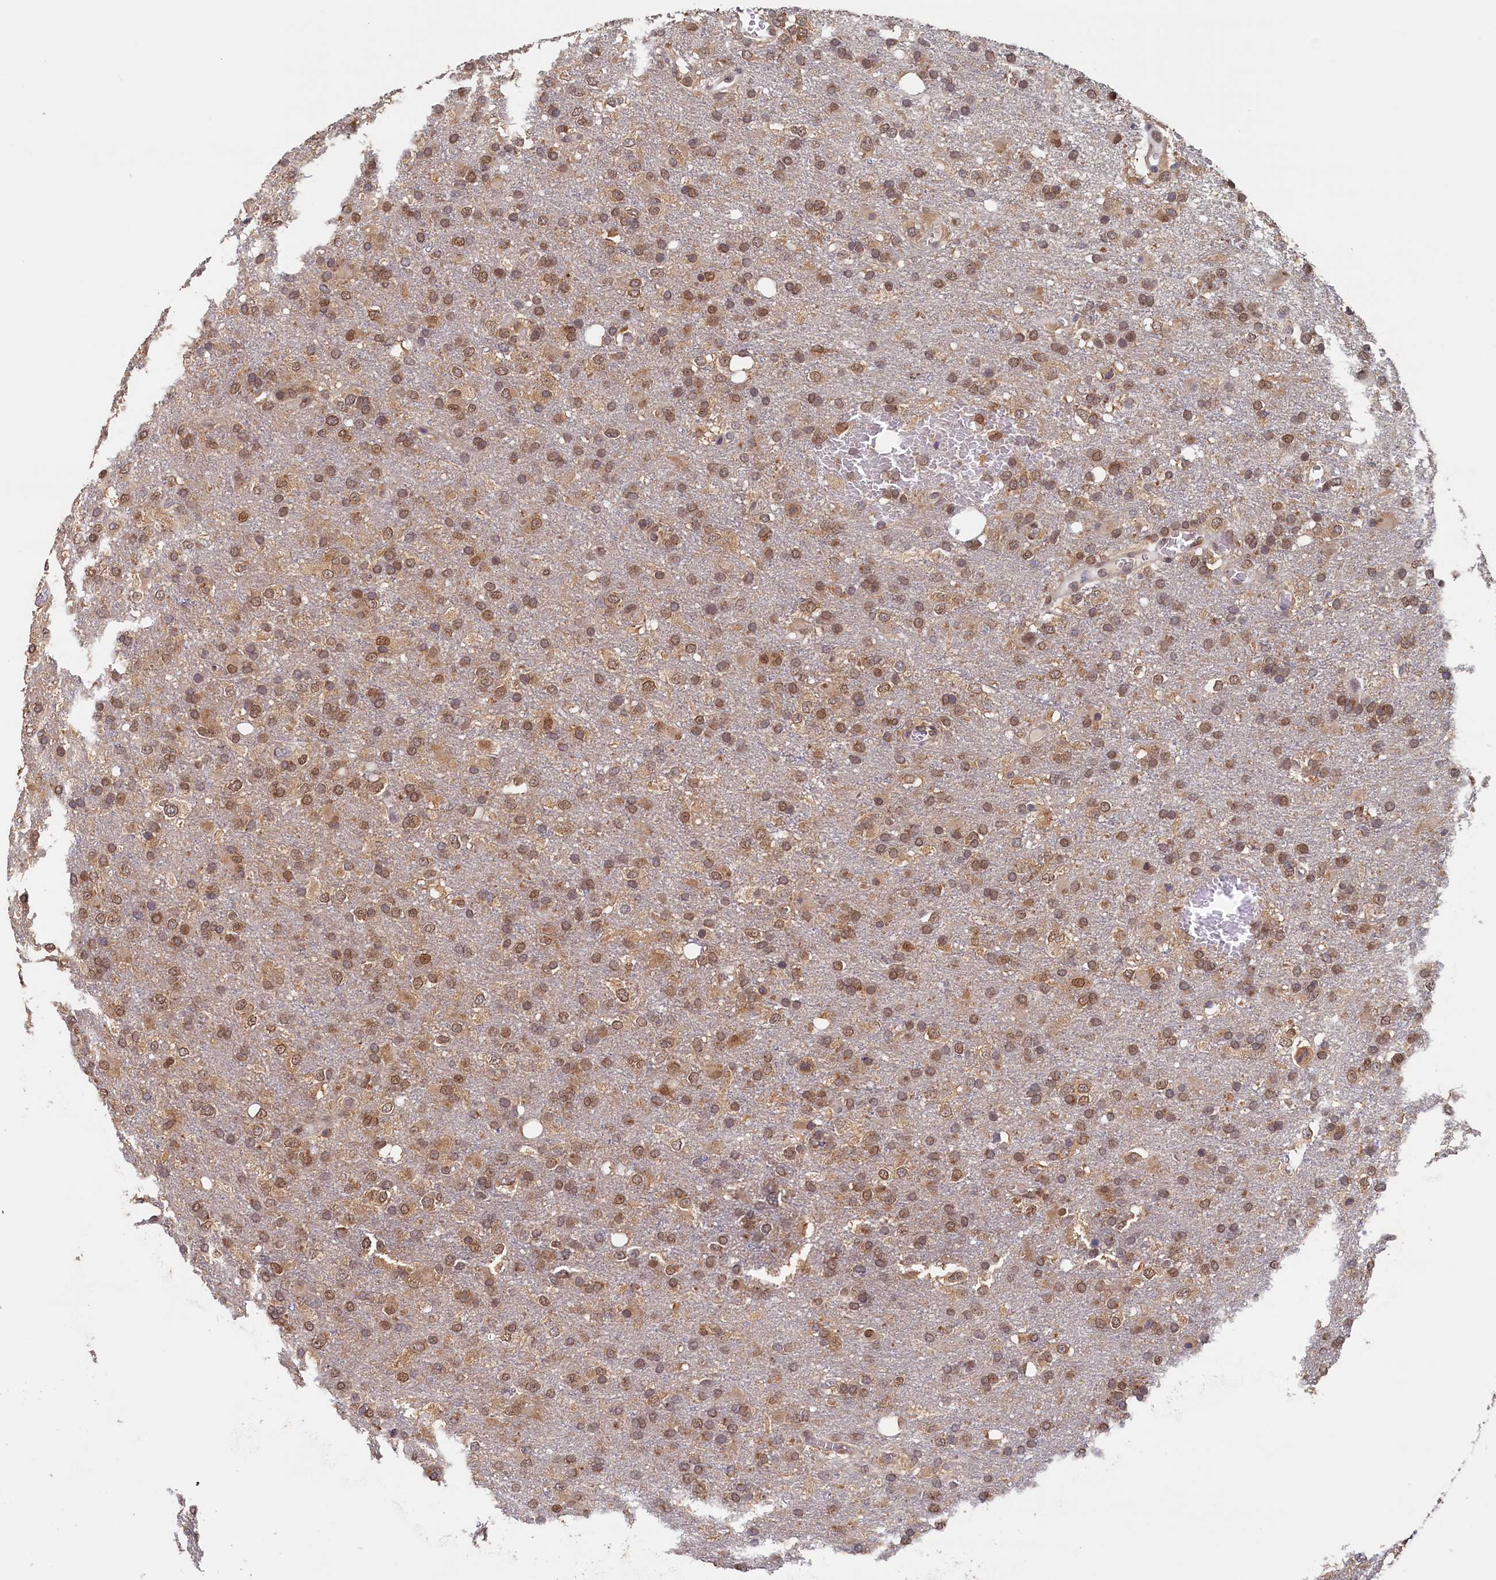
{"staining": {"intensity": "moderate", "quantity": ">75%", "location": "nuclear"}, "tissue": "glioma", "cell_type": "Tumor cells", "image_type": "cancer", "snomed": [{"axis": "morphology", "description": "Glioma, malignant, High grade"}, {"axis": "topography", "description": "Brain"}], "caption": "A histopathology image showing moderate nuclear positivity in approximately >75% of tumor cells in malignant high-grade glioma, as visualized by brown immunohistochemical staining.", "gene": "AHCY", "patient": {"sex": "female", "age": 74}}